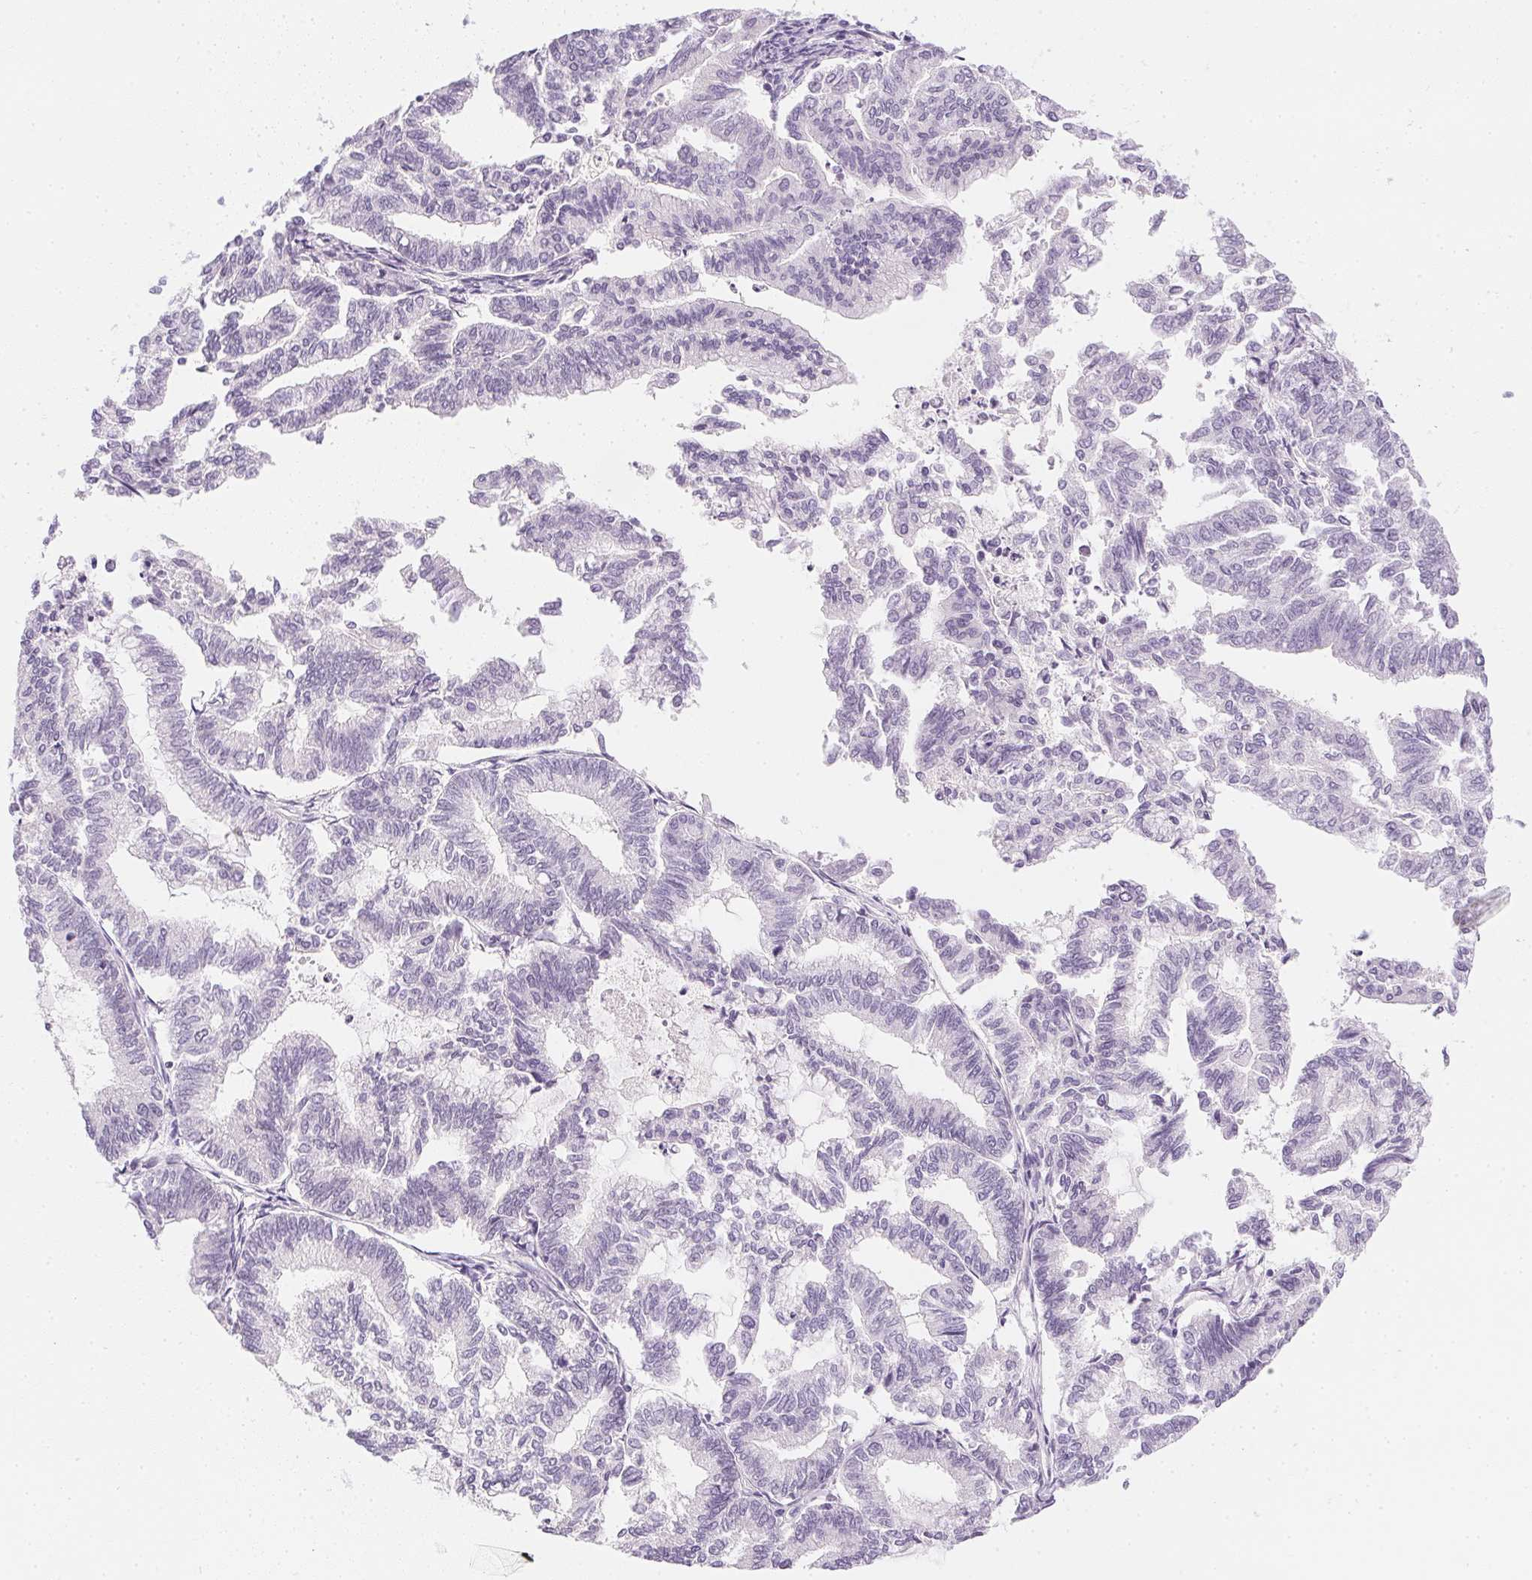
{"staining": {"intensity": "negative", "quantity": "none", "location": "none"}, "tissue": "endometrial cancer", "cell_type": "Tumor cells", "image_type": "cancer", "snomed": [{"axis": "morphology", "description": "Adenocarcinoma, NOS"}, {"axis": "topography", "description": "Endometrium"}], "caption": "A high-resolution histopathology image shows immunohistochemistry (IHC) staining of endometrial adenocarcinoma, which shows no significant expression in tumor cells.", "gene": "PPY", "patient": {"sex": "female", "age": 79}}